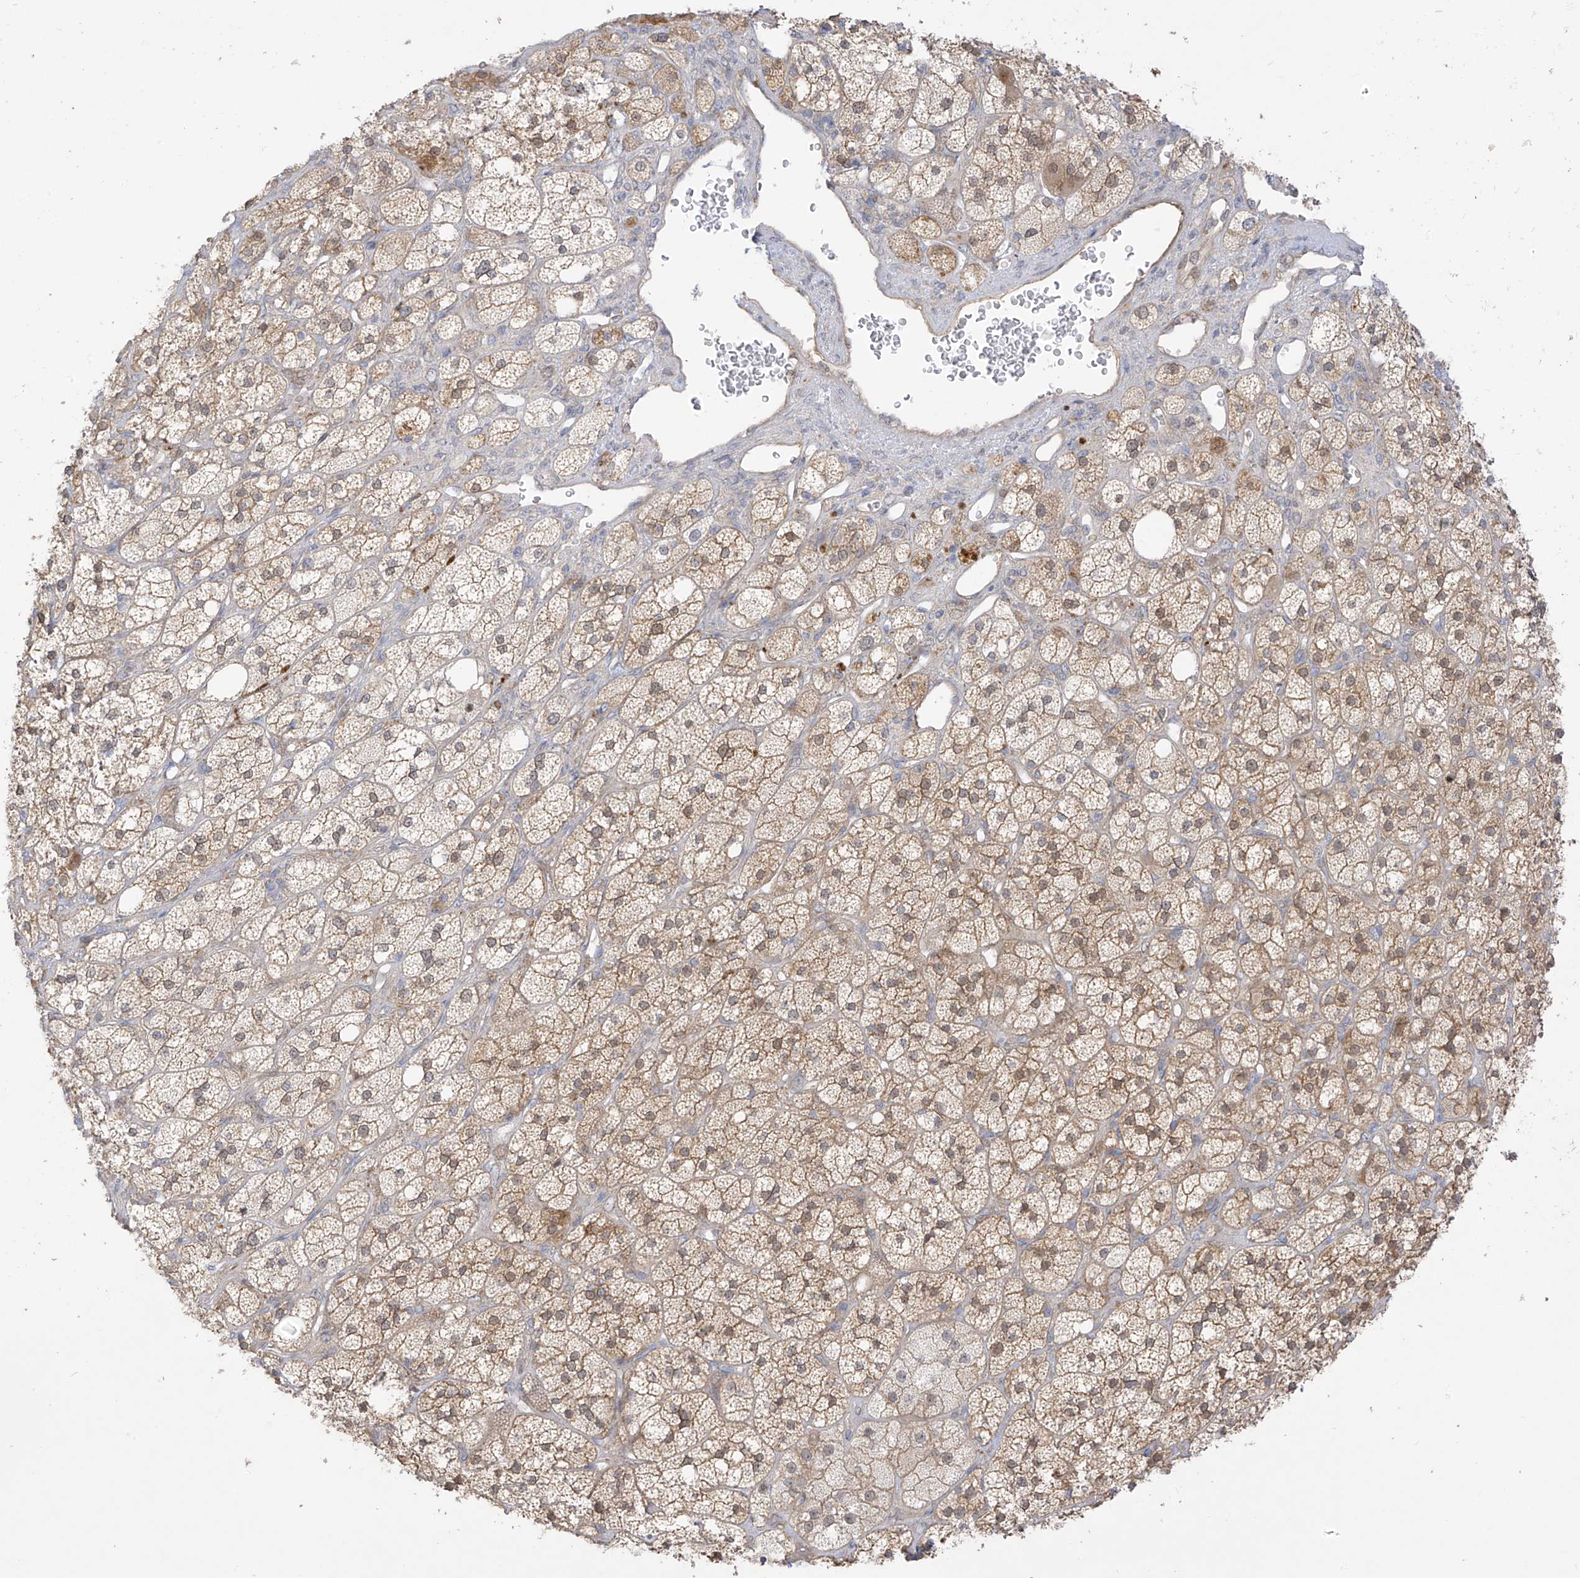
{"staining": {"intensity": "moderate", "quantity": "25%-75%", "location": "cytoplasmic/membranous"}, "tissue": "adrenal gland", "cell_type": "Glandular cells", "image_type": "normal", "snomed": [{"axis": "morphology", "description": "Normal tissue, NOS"}, {"axis": "topography", "description": "Adrenal gland"}], "caption": "Protein expression analysis of unremarkable human adrenal gland reveals moderate cytoplasmic/membranous positivity in about 25%-75% of glandular cells. (DAB (3,3'-diaminobenzidine) IHC with brightfield microscopy, high magnification).", "gene": "EIPR1", "patient": {"sex": "male", "age": 61}}